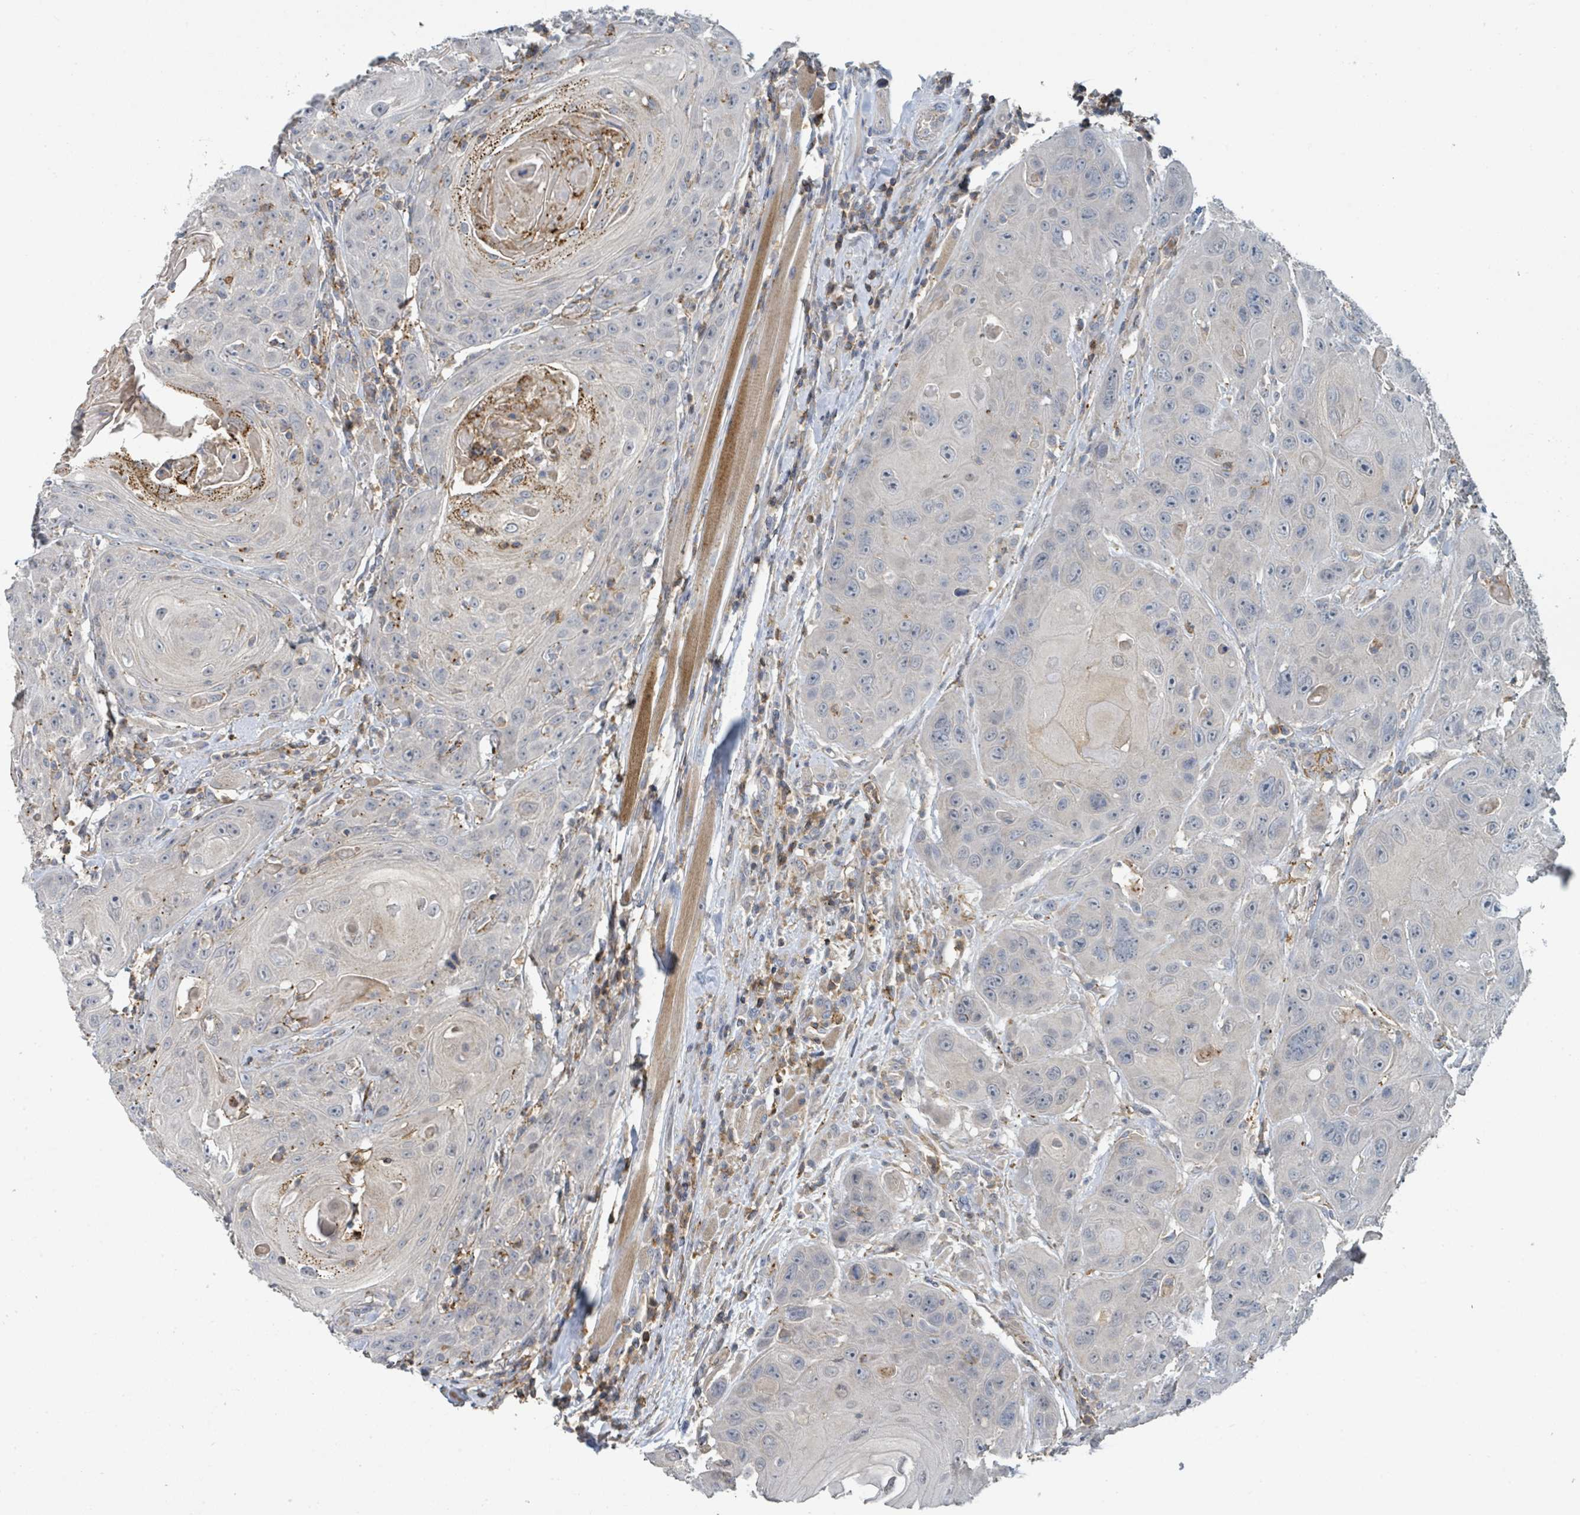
{"staining": {"intensity": "negative", "quantity": "none", "location": "none"}, "tissue": "head and neck cancer", "cell_type": "Tumor cells", "image_type": "cancer", "snomed": [{"axis": "morphology", "description": "Squamous cell carcinoma, NOS"}, {"axis": "topography", "description": "Head-Neck"}], "caption": "High power microscopy micrograph of an immunohistochemistry (IHC) image of head and neck cancer, revealing no significant staining in tumor cells. The staining was performed using DAB (3,3'-diaminobenzidine) to visualize the protein expression in brown, while the nuclei were stained in blue with hematoxylin (Magnification: 20x).", "gene": "LRRC42", "patient": {"sex": "female", "age": 59}}